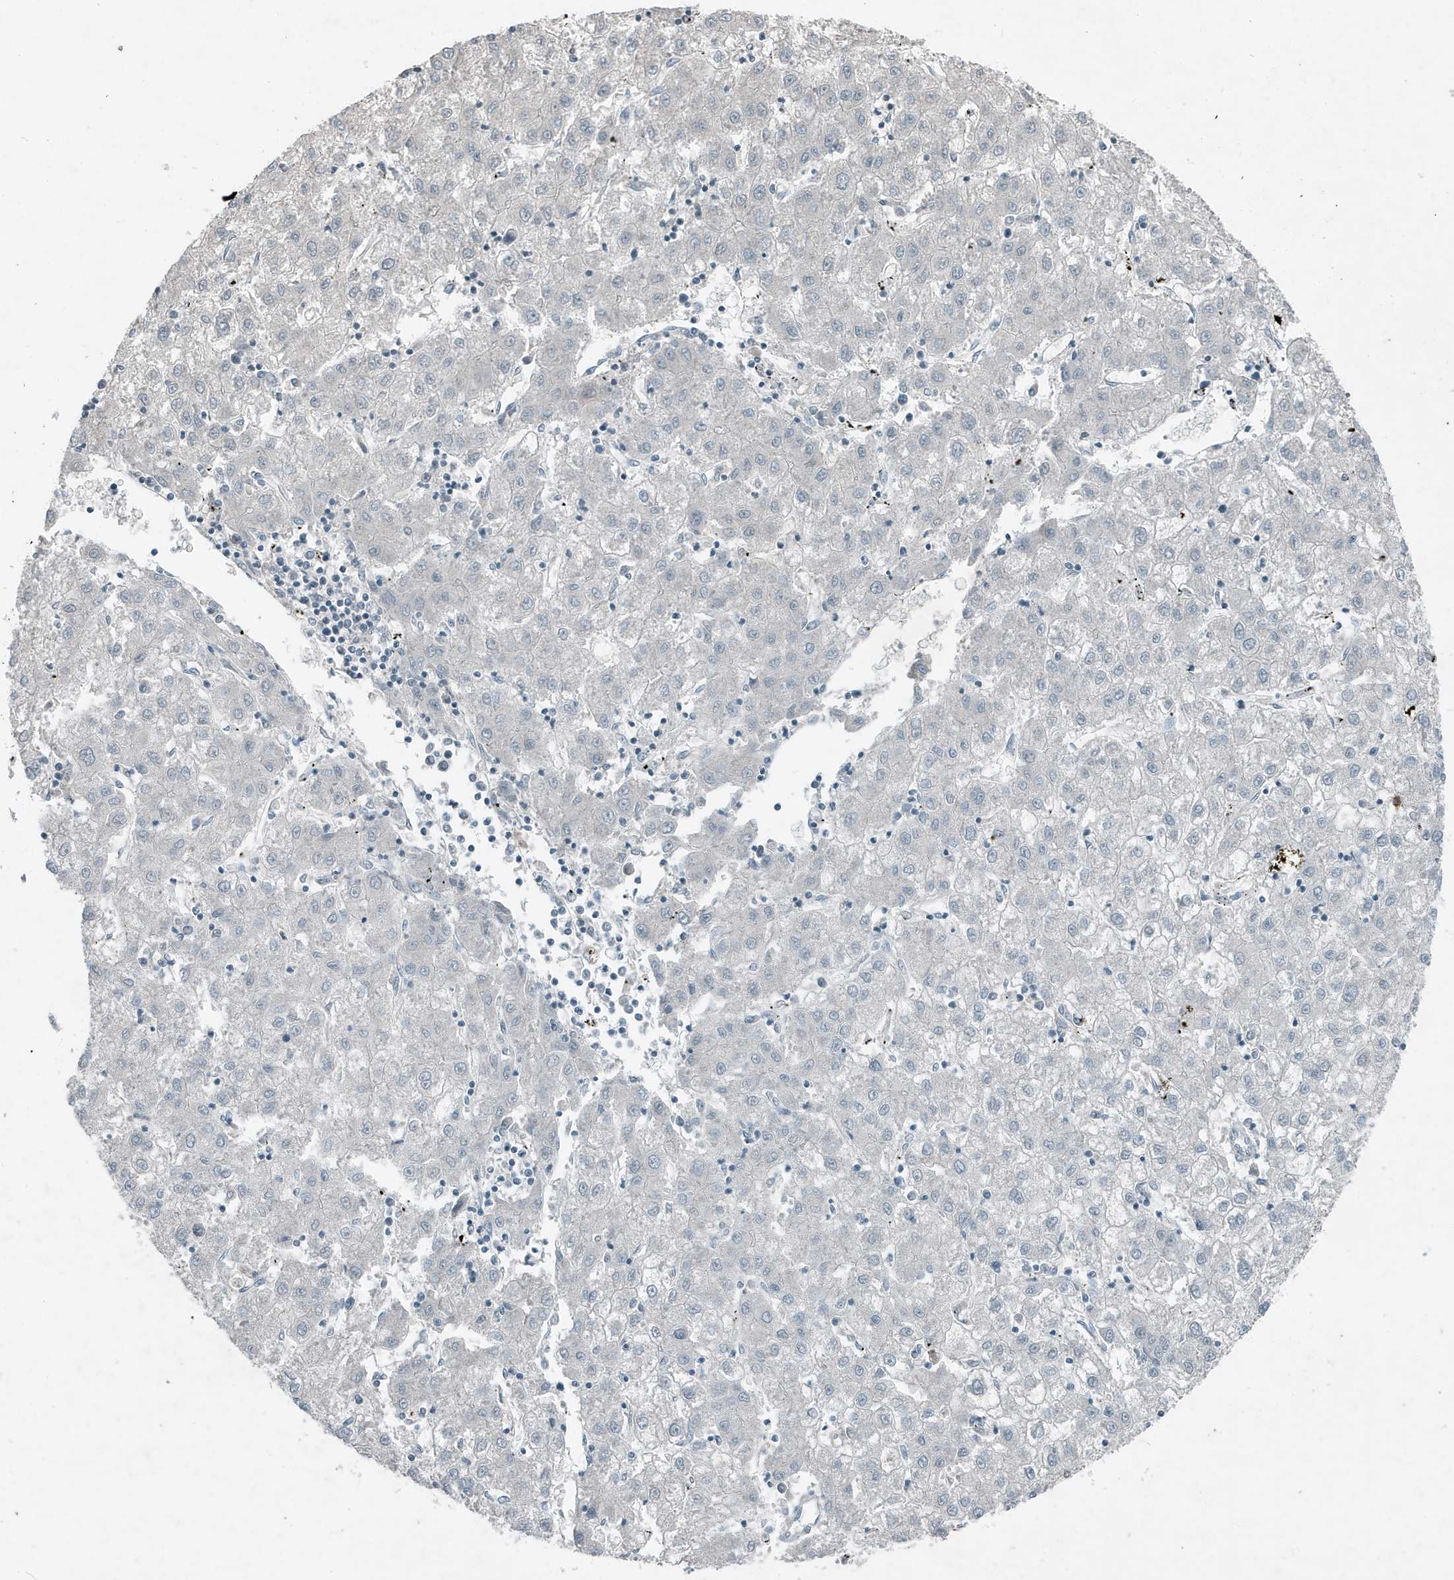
{"staining": {"intensity": "negative", "quantity": "none", "location": "none"}, "tissue": "liver cancer", "cell_type": "Tumor cells", "image_type": "cancer", "snomed": [{"axis": "morphology", "description": "Carcinoma, Hepatocellular, NOS"}, {"axis": "topography", "description": "Liver"}], "caption": "The micrograph demonstrates no staining of tumor cells in liver cancer.", "gene": "DAPP1", "patient": {"sex": "male", "age": 72}}